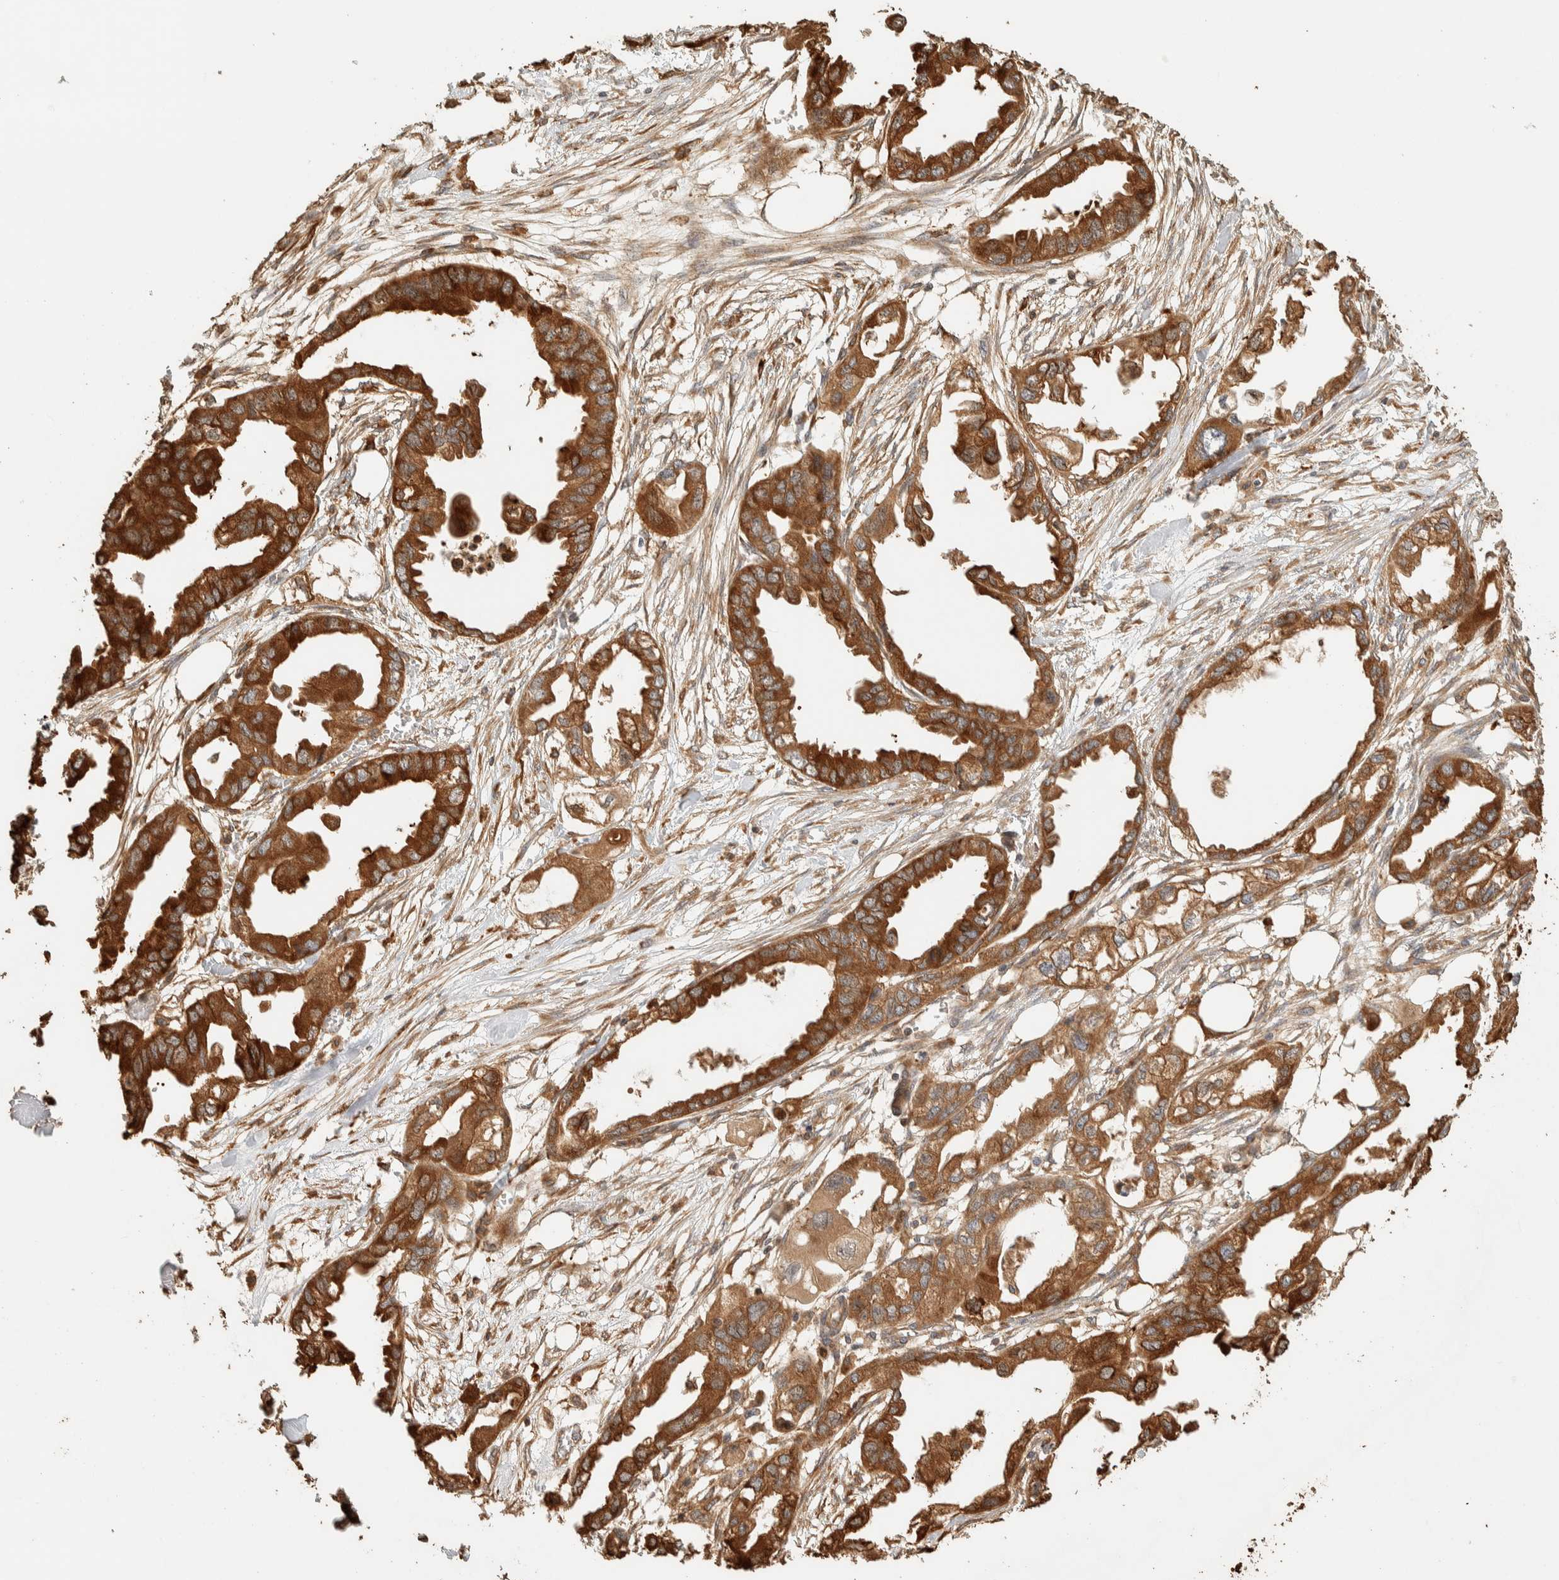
{"staining": {"intensity": "strong", "quantity": ">75%", "location": "cytoplasmic/membranous"}, "tissue": "endometrial cancer", "cell_type": "Tumor cells", "image_type": "cancer", "snomed": [{"axis": "morphology", "description": "Adenocarcinoma, NOS"}, {"axis": "morphology", "description": "Adenocarcinoma, metastatic, NOS"}, {"axis": "topography", "description": "Adipose tissue"}, {"axis": "topography", "description": "Endometrium"}], "caption": "Immunohistochemical staining of endometrial cancer (adenocarcinoma) reveals strong cytoplasmic/membranous protein staining in approximately >75% of tumor cells.", "gene": "EXOC7", "patient": {"sex": "female", "age": 67}}